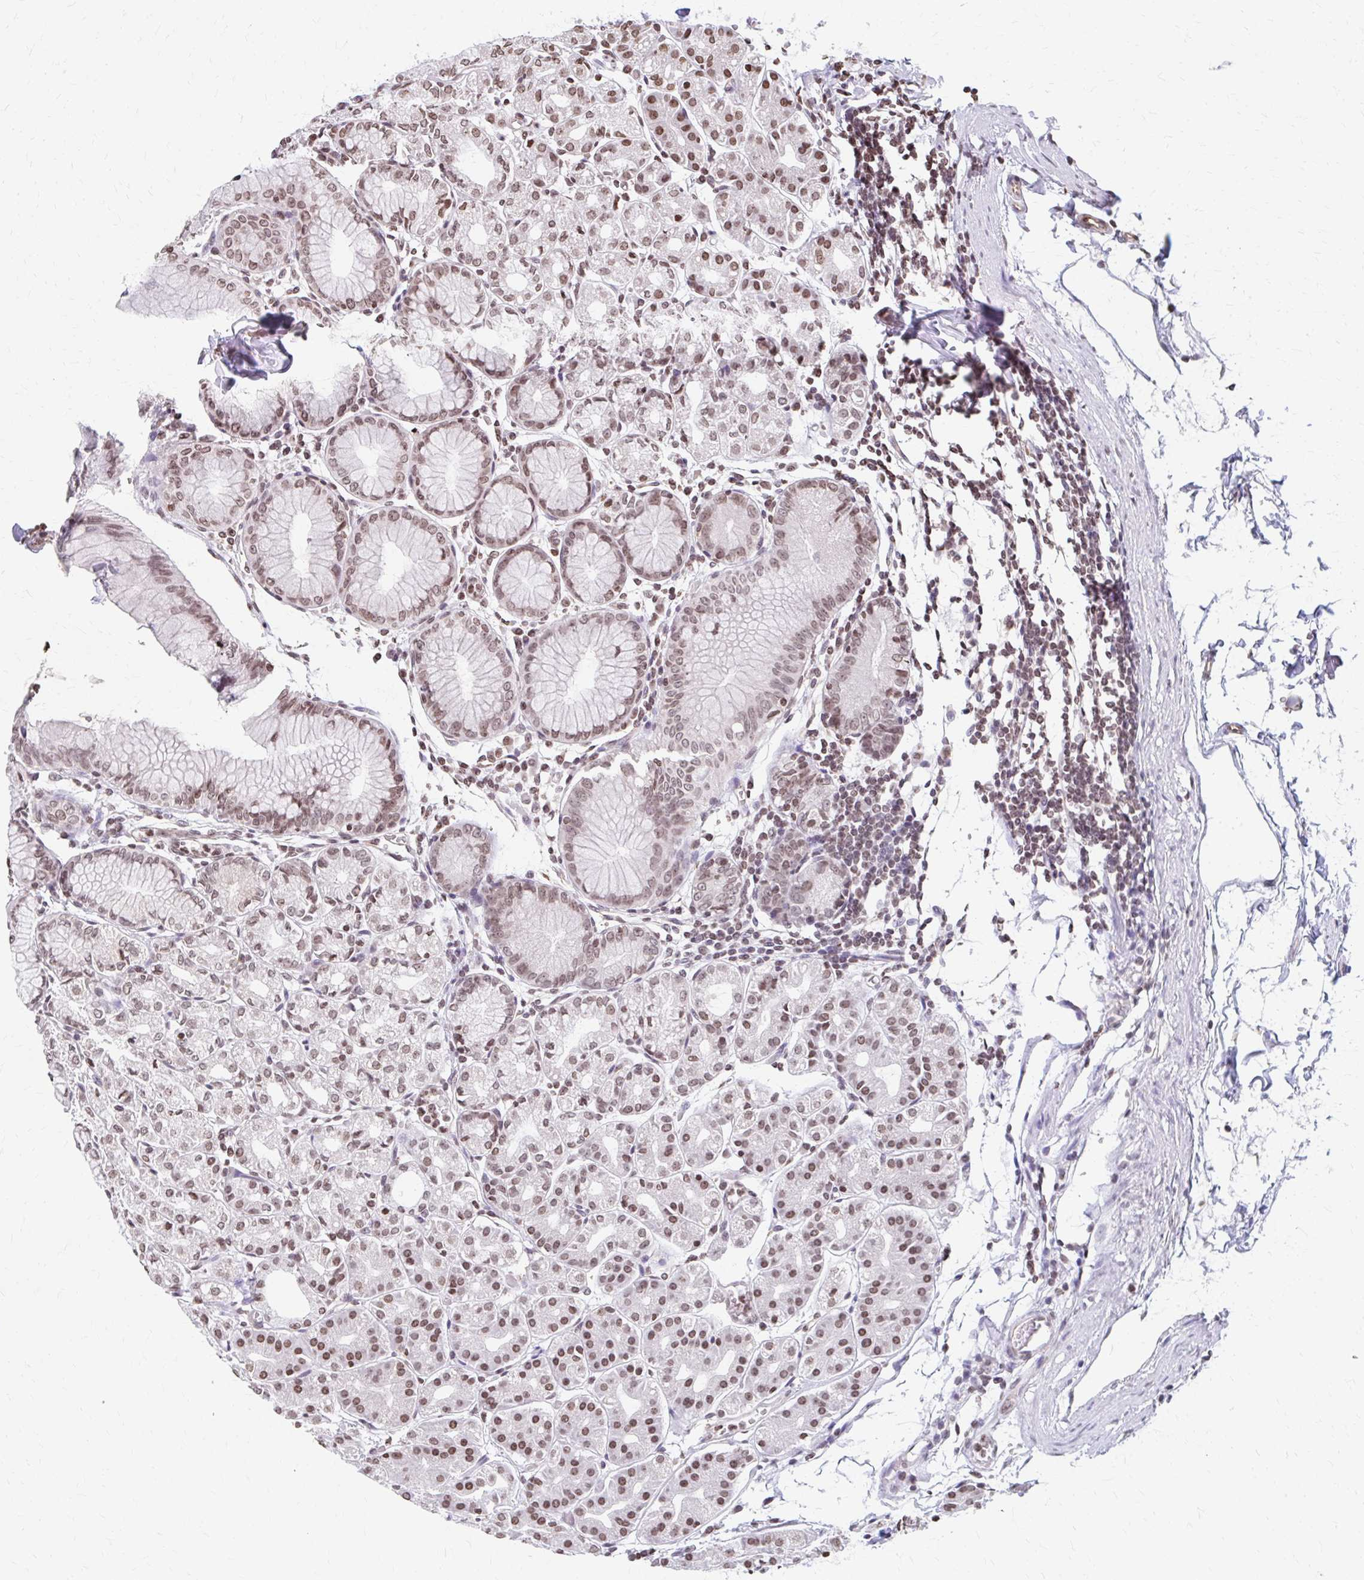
{"staining": {"intensity": "moderate", "quantity": ">75%", "location": "nuclear"}, "tissue": "stomach", "cell_type": "Glandular cells", "image_type": "normal", "snomed": [{"axis": "morphology", "description": "Normal tissue, NOS"}, {"axis": "topography", "description": "Stomach"}], "caption": "Stomach stained for a protein (brown) demonstrates moderate nuclear positive staining in about >75% of glandular cells.", "gene": "ORC3", "patient": {"sex": "female", "age": 57}}